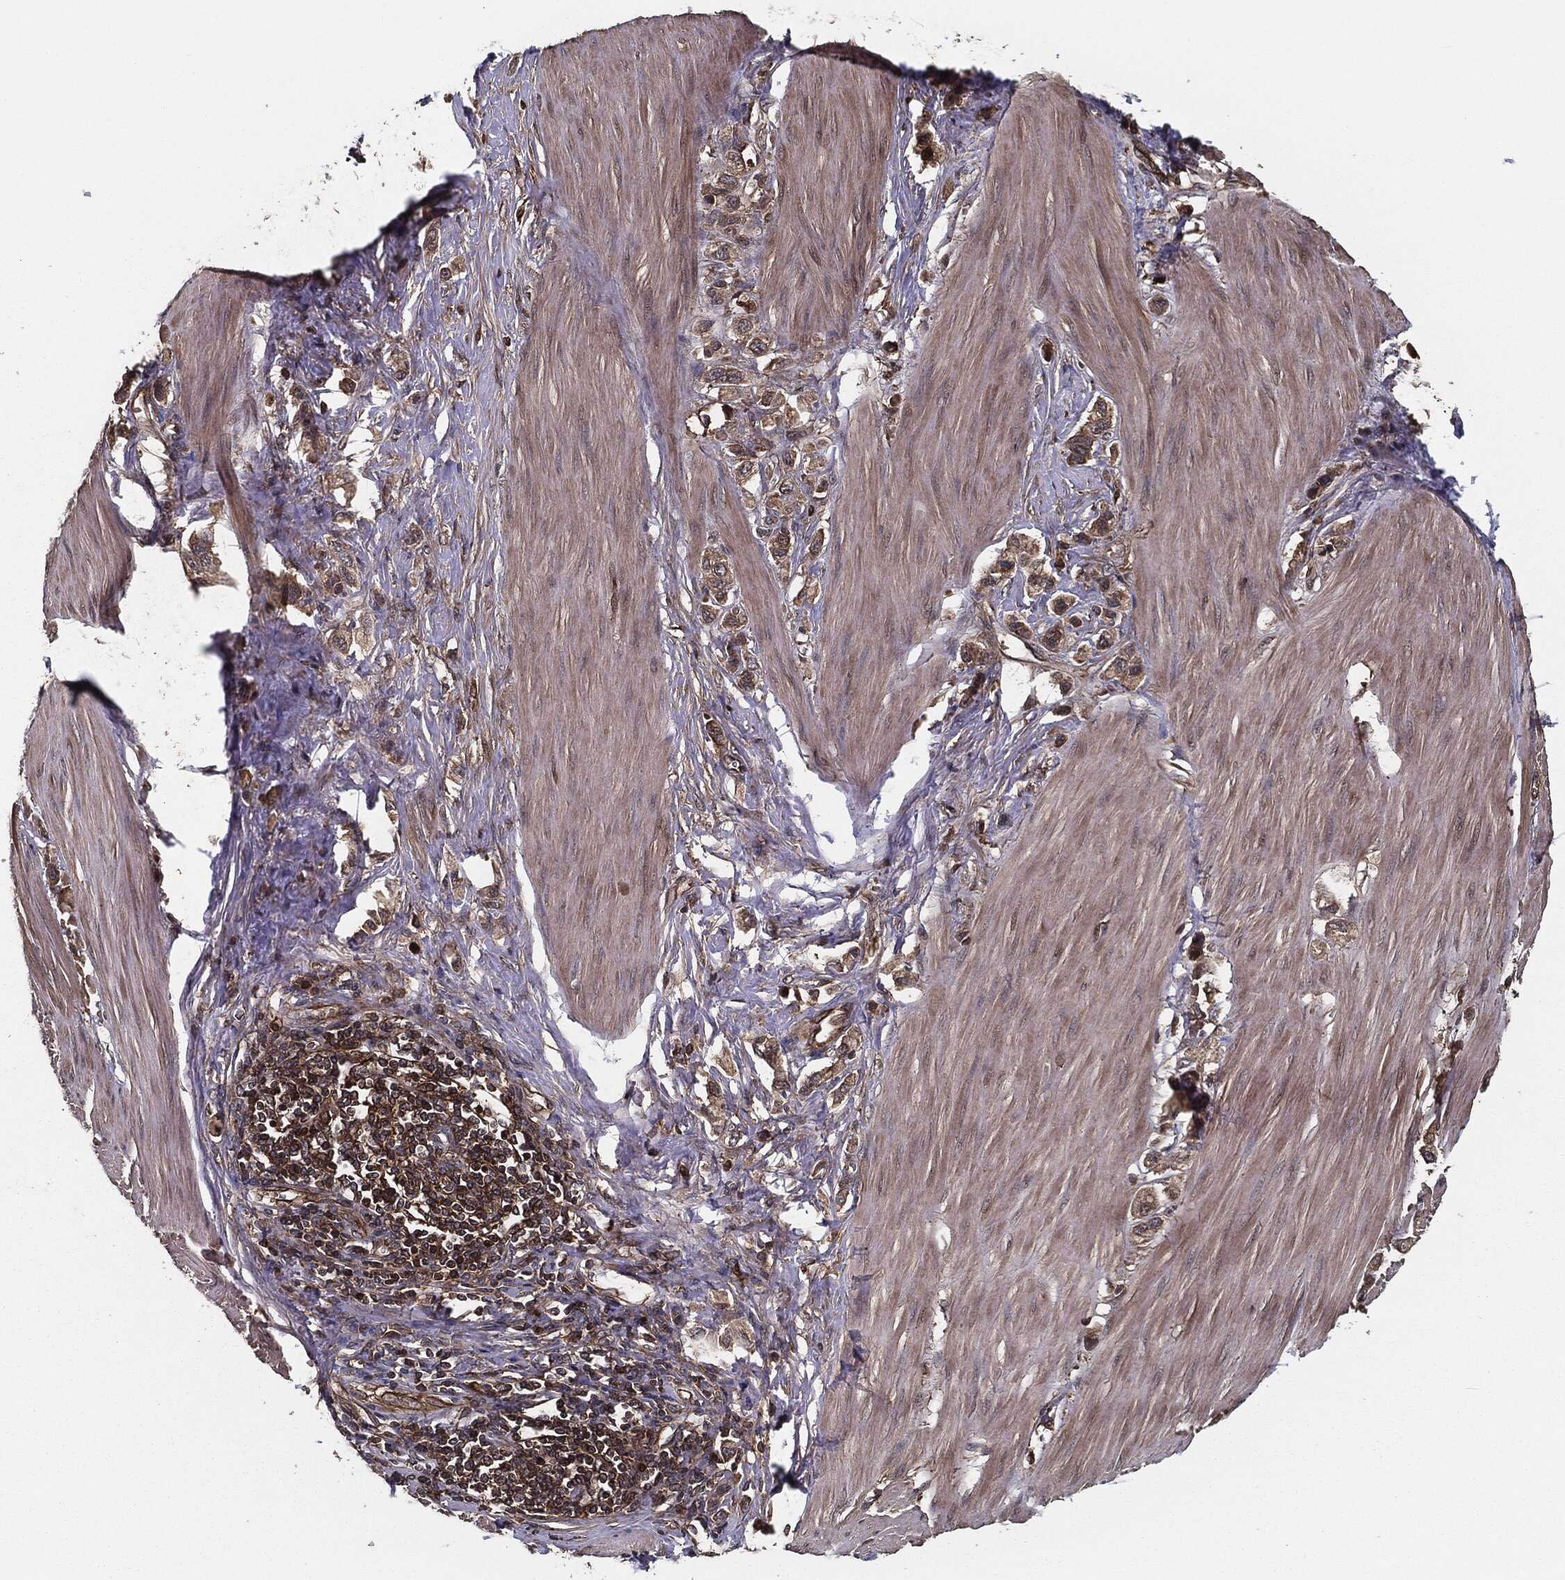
{"staining": {"intensity": "moderate", "quantity": ">75%", "location": "cytoplasmic/membranous"}, "tissue": "stomach cancer", "cell_type": "Tumor cells", "image_type": "cancer", "snomed": [{"axis": "morphology", "description": "Normal tissue, NOS"}, {"axis": "morphology", "description": "Adenocarcinoma, NOS"}, {"axis": "morphology", "description": "Adenocarcinoma, High grade"}, {"axis": "topography", "description": "Stomach, upper"}, {"axis": "topography", "description": "Stomach"}], "caption": "The micrograph demonstrates a brown stain indicating the presence of a protein in the cytoplasmic/membranous of tumor cells in stomach adenocarcinoma.", "gene": "RAP1GDS1", "patient": {"sex": "female", "age": 65}}